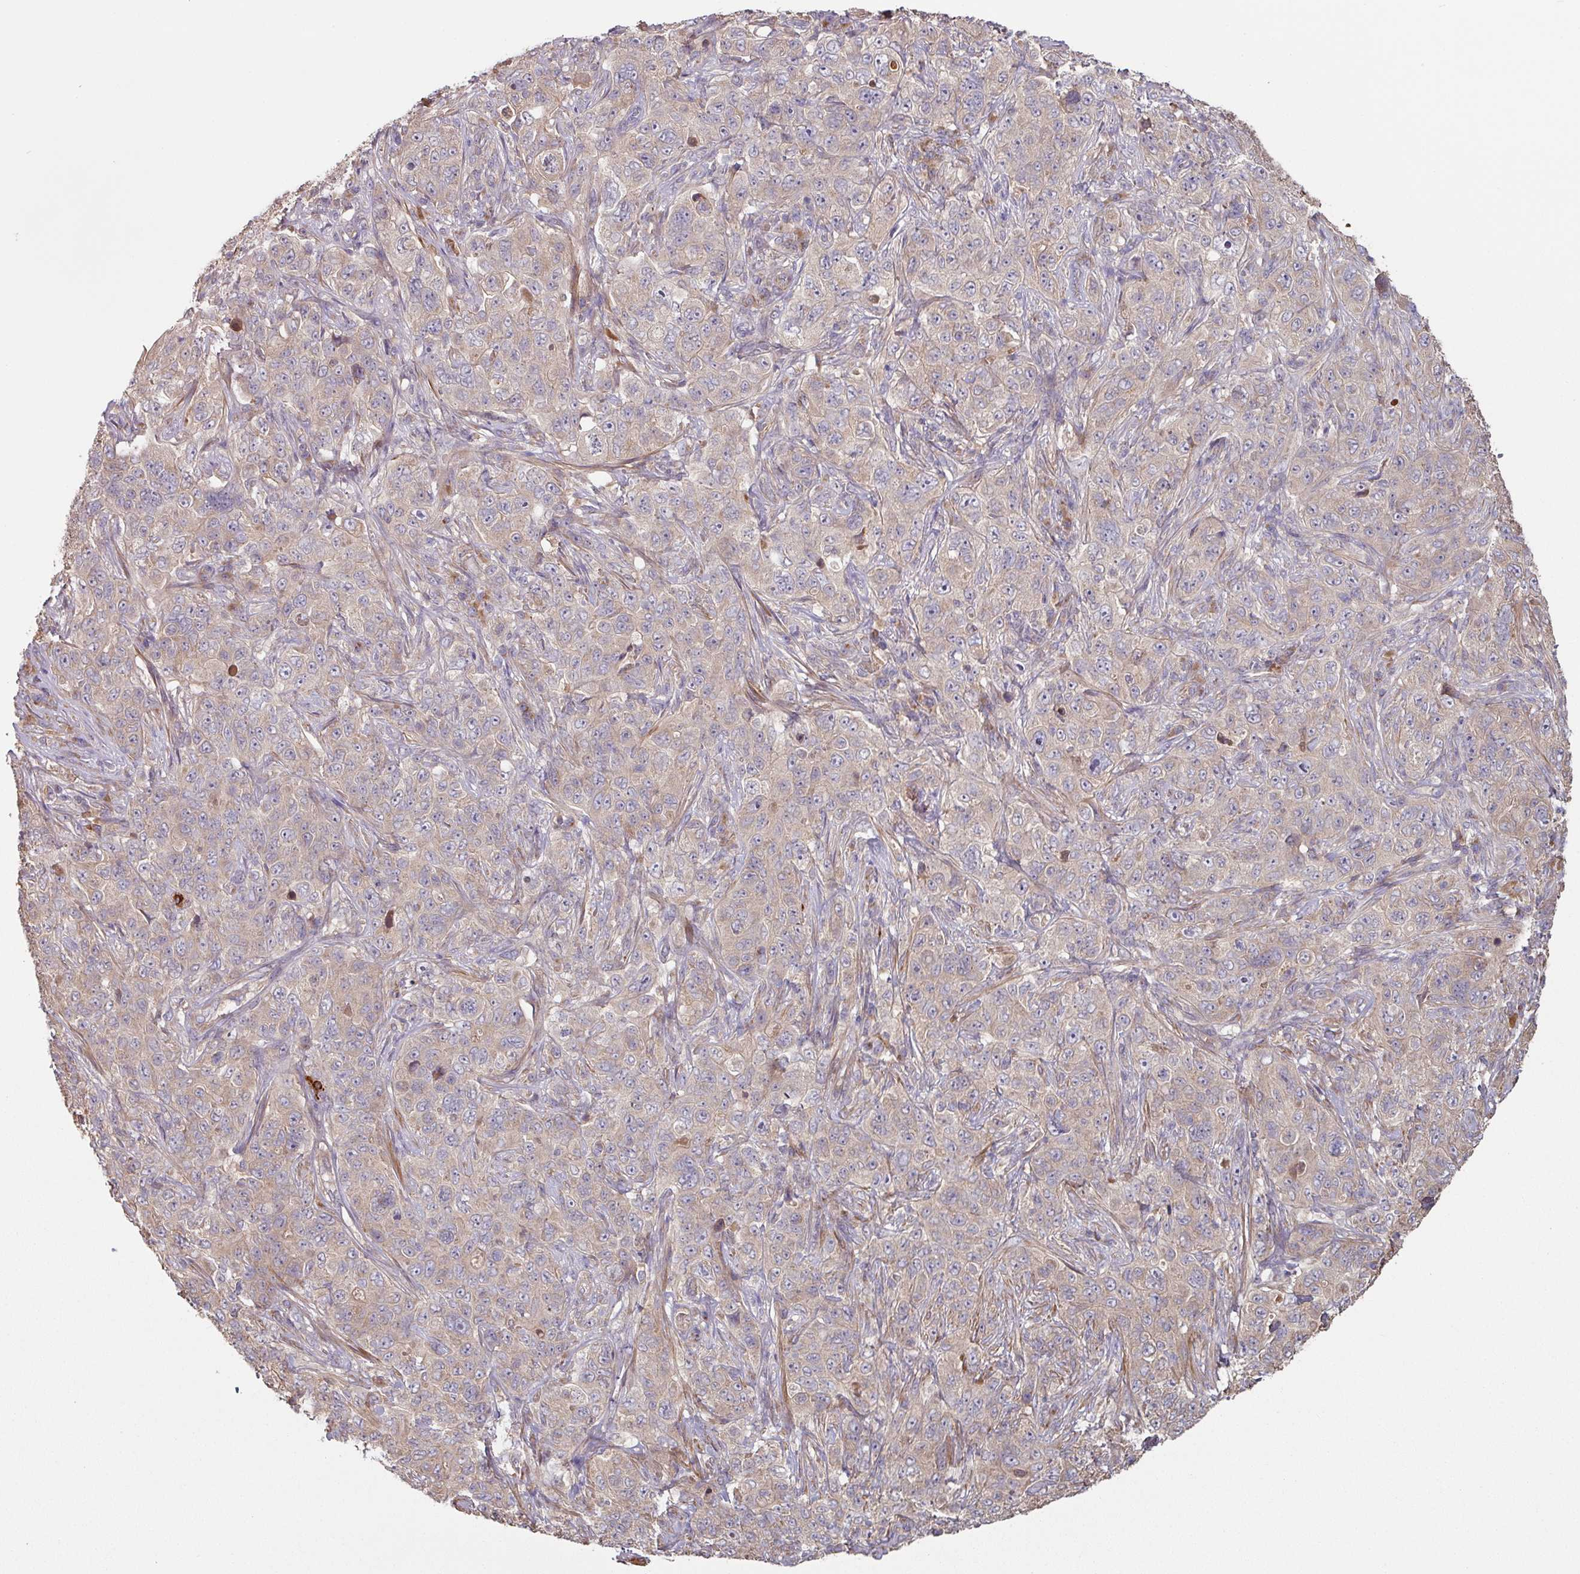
{"staining": {"intensity": "weak", "quantity": "<25%", "location": "cytoplasmic/membranous"}, "tissue": "pancreatic cancer", "cell_type": "Tumor cells", "image_type": "cancer", "snomed": [{"axis": "morphology", "description": "Adenocarcinoma, NOS"}, {"axis": "topography", "description": "Pancreas"}], "caption": "Tumor cells show no significant positivity in pancreatic adenocarcinoma.", "gene": "SIK1", "patient": {"sex": "male", "age": 68}}